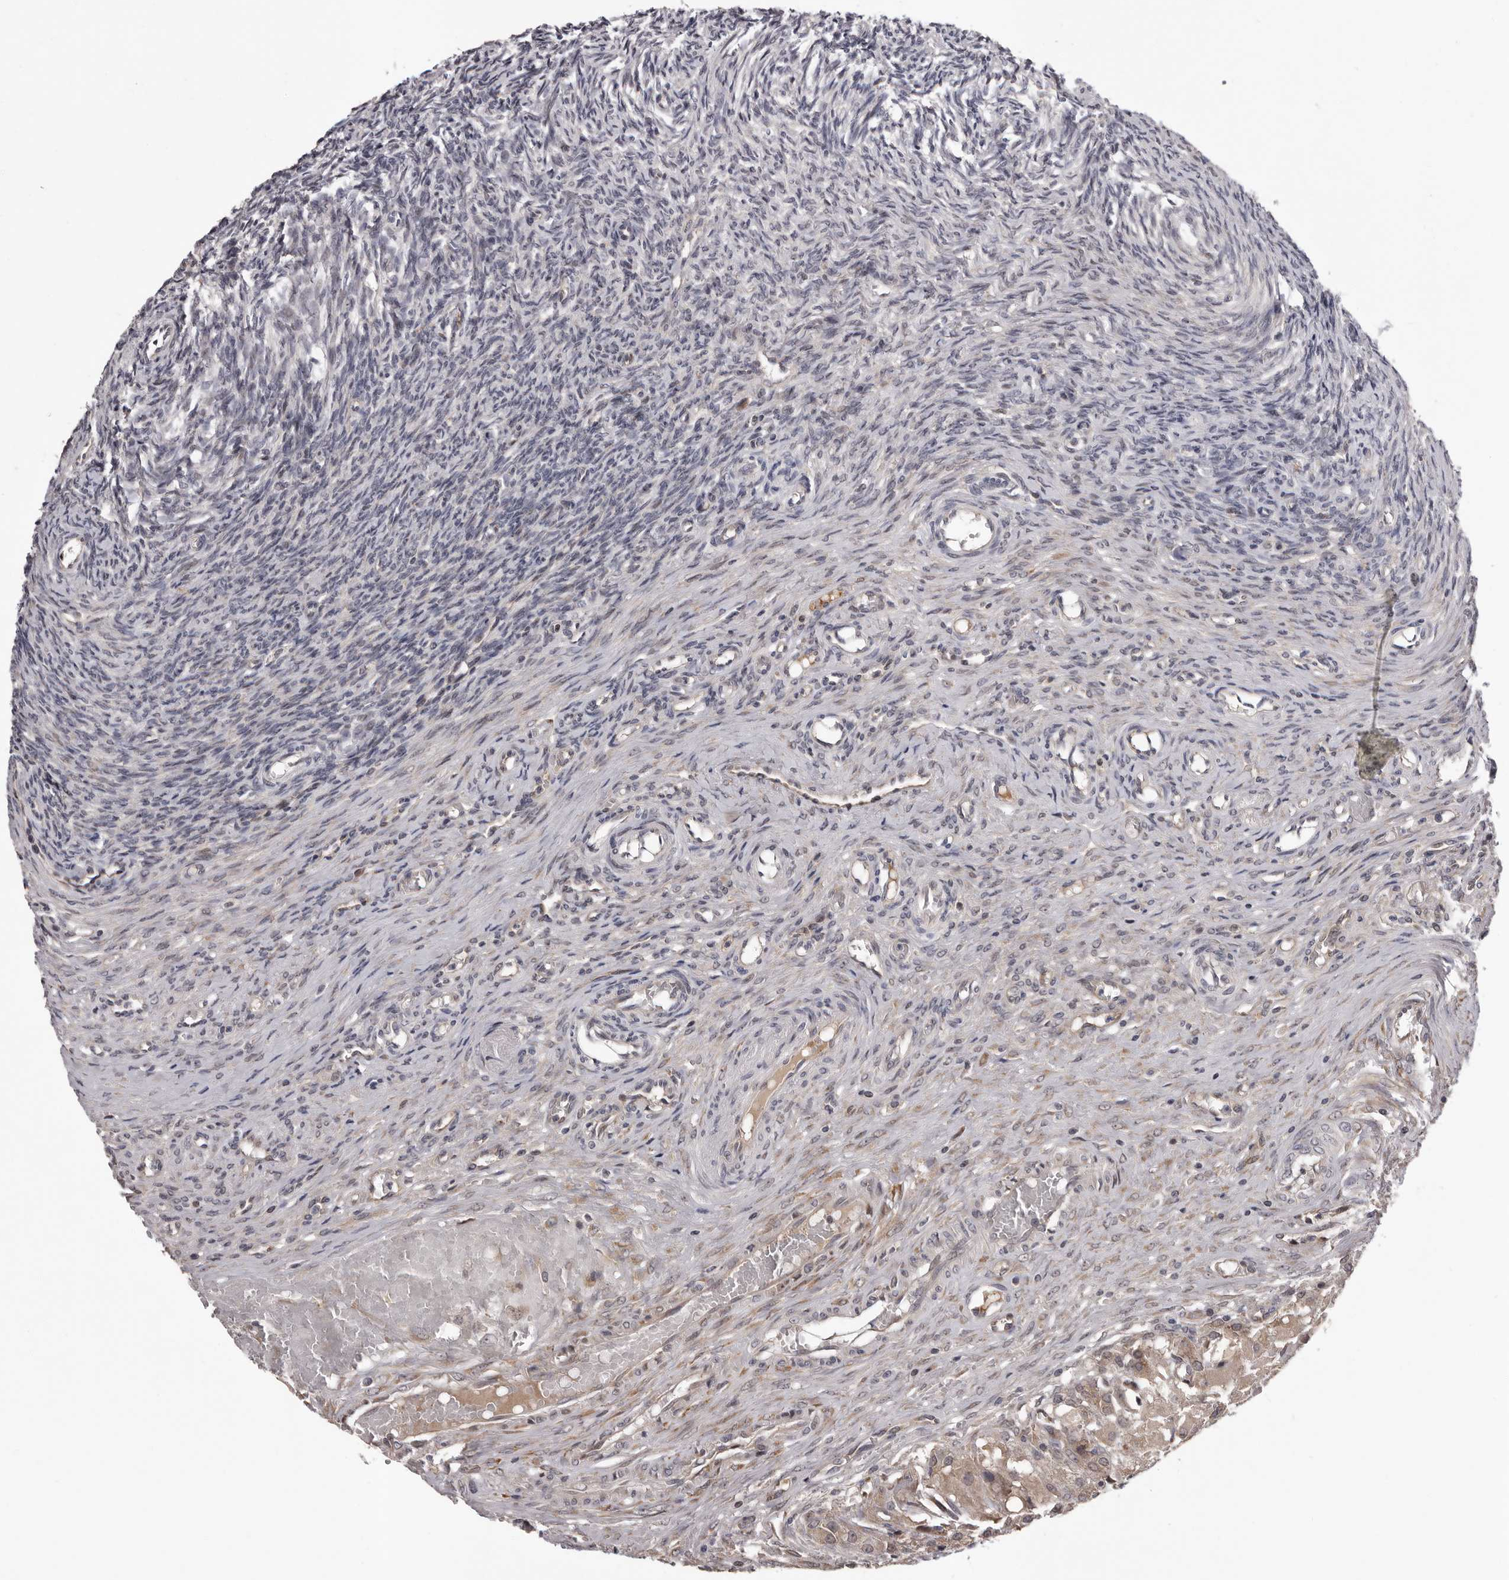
{"staining": {"intensity": "moderate", "quantity": ">75%", "location": "cytoplasmic/membranous,nuclear"}, "tissue": "ovary", "cell_type": "Follicle cells", "image_type": "normal", "snomed": [{"axis": "morphology", "description": "Adenocarcinoma, NOS"}, {"axis": "topography", "description": "Endometrium"}], "caption": "The immunohistochemical stain labels moderate cytoplasmic/membranous,nuclear positivity in follicle cells of normal ovary.", "gene": "MED8", "patient": {"sex": "female", "age": 32}}